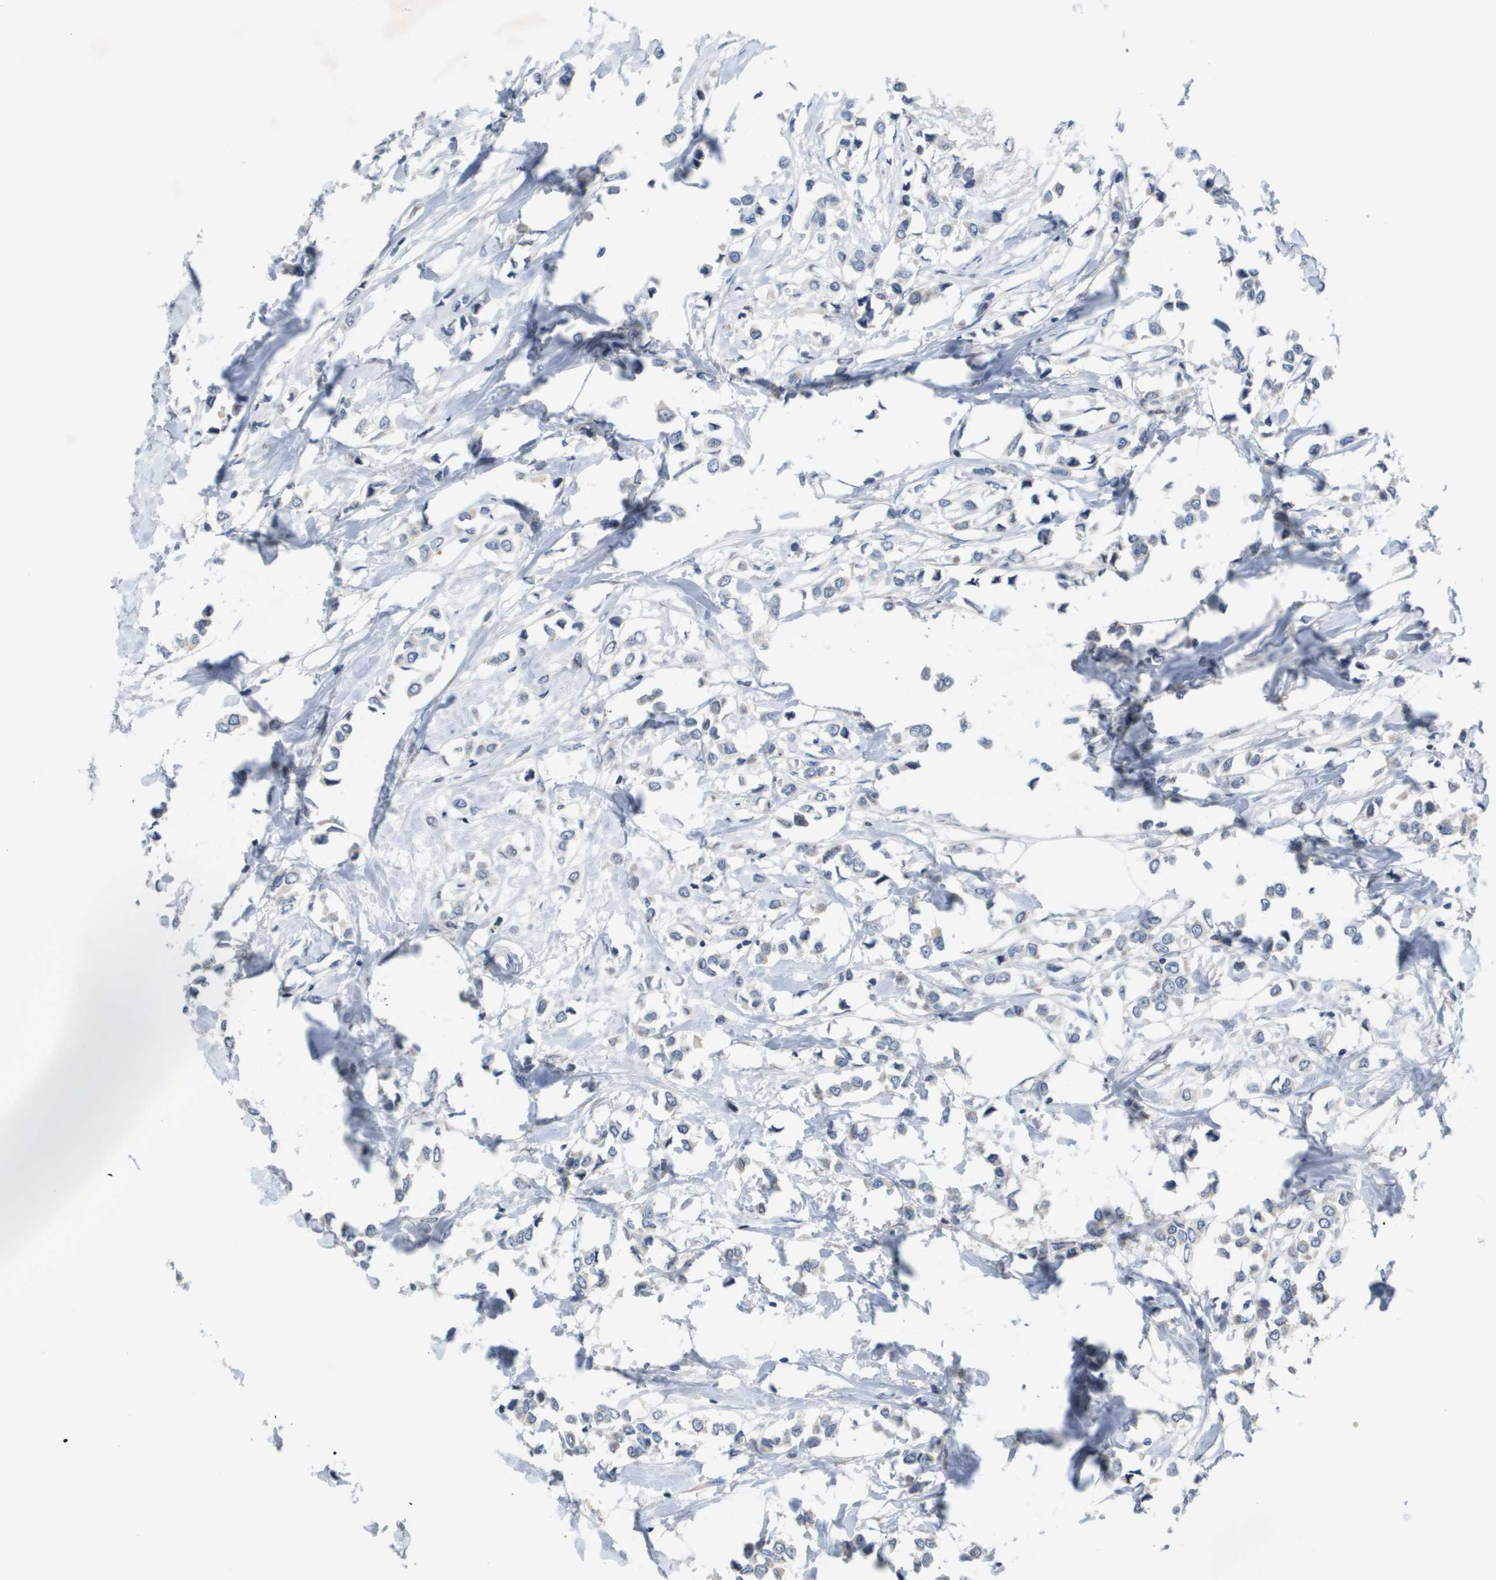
{"staining": {"intensity": "weak", "quantity": "<25%", "location": "cytoplasmic/membranous"}, "tissue": "breast cancer", "cell_type": "Tumor cells", "image_type": "cancer", "snomed": [{"axis": "morphology", "description": "Lobular carcinoma"}, {"axis": "topography", "description": "Breast"}], "caption": "Tumor cells show no significant staining in lobular carcinoma (breast). (DAB (3,3'-diaminobenzidine) immunohistochemistry with hematoxylin counter stain).", "gene": "CAPN11", "patient": {"sex": "female", "age": 51}}